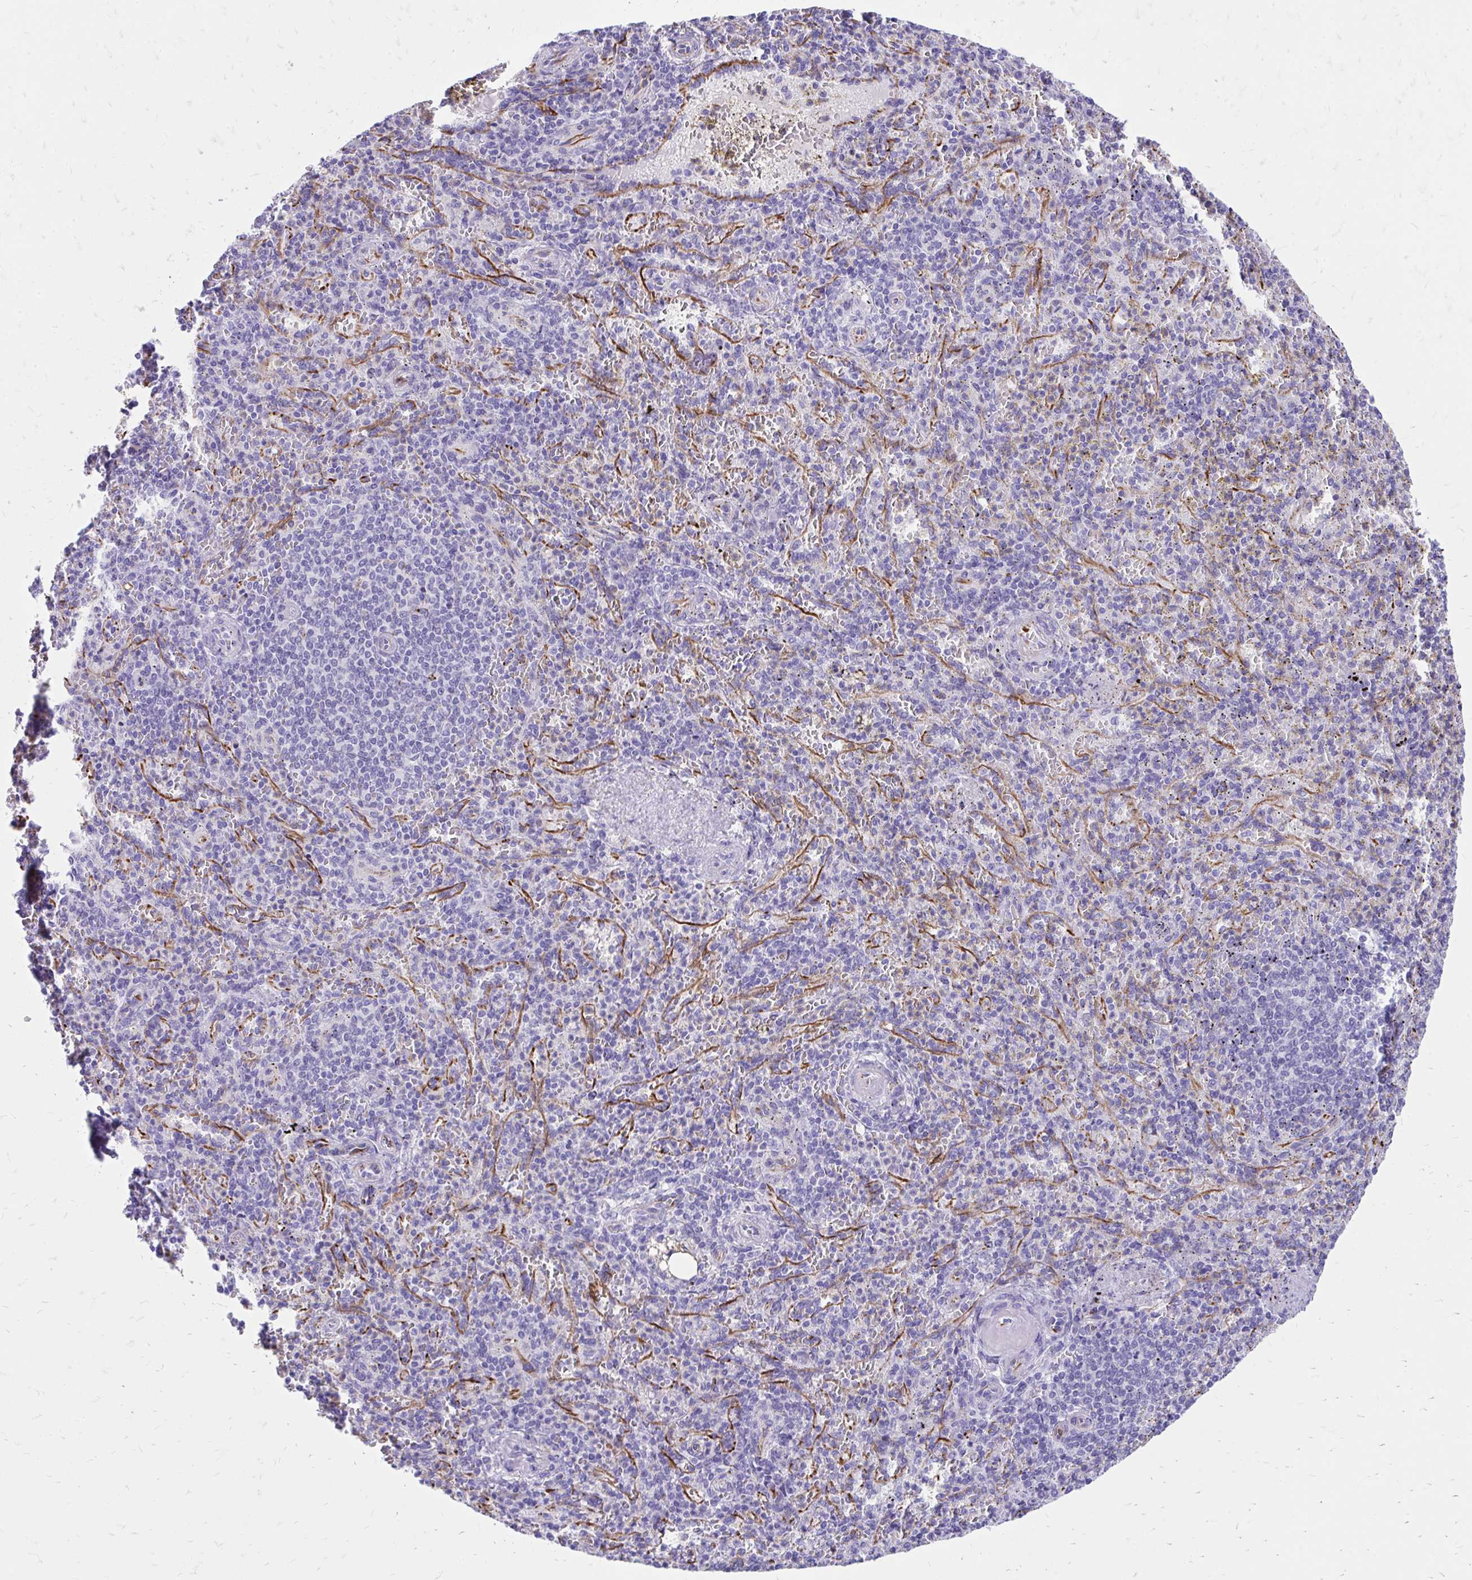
{"staining": {"intensity": "negative", "quantity": "none", "location": "none"}, "tissue": "spleen", "cell_type": "Cells in red pulp", "image_type": "normal", "snomed": [{"axis": "morphology", "description": "Normal tissue, NOS"}, {"axis": "topography", "description": "Spleen"}], "caption": "A histopathology image of spleen stained for a protein displays no brown staining in cells in red pulp. The staining is performed using DAB brown chromogen with nuclei counter-stained in using hematoxylin.", "gene": "ZNF699", "patient": {"sex": "female", "age": 74}}